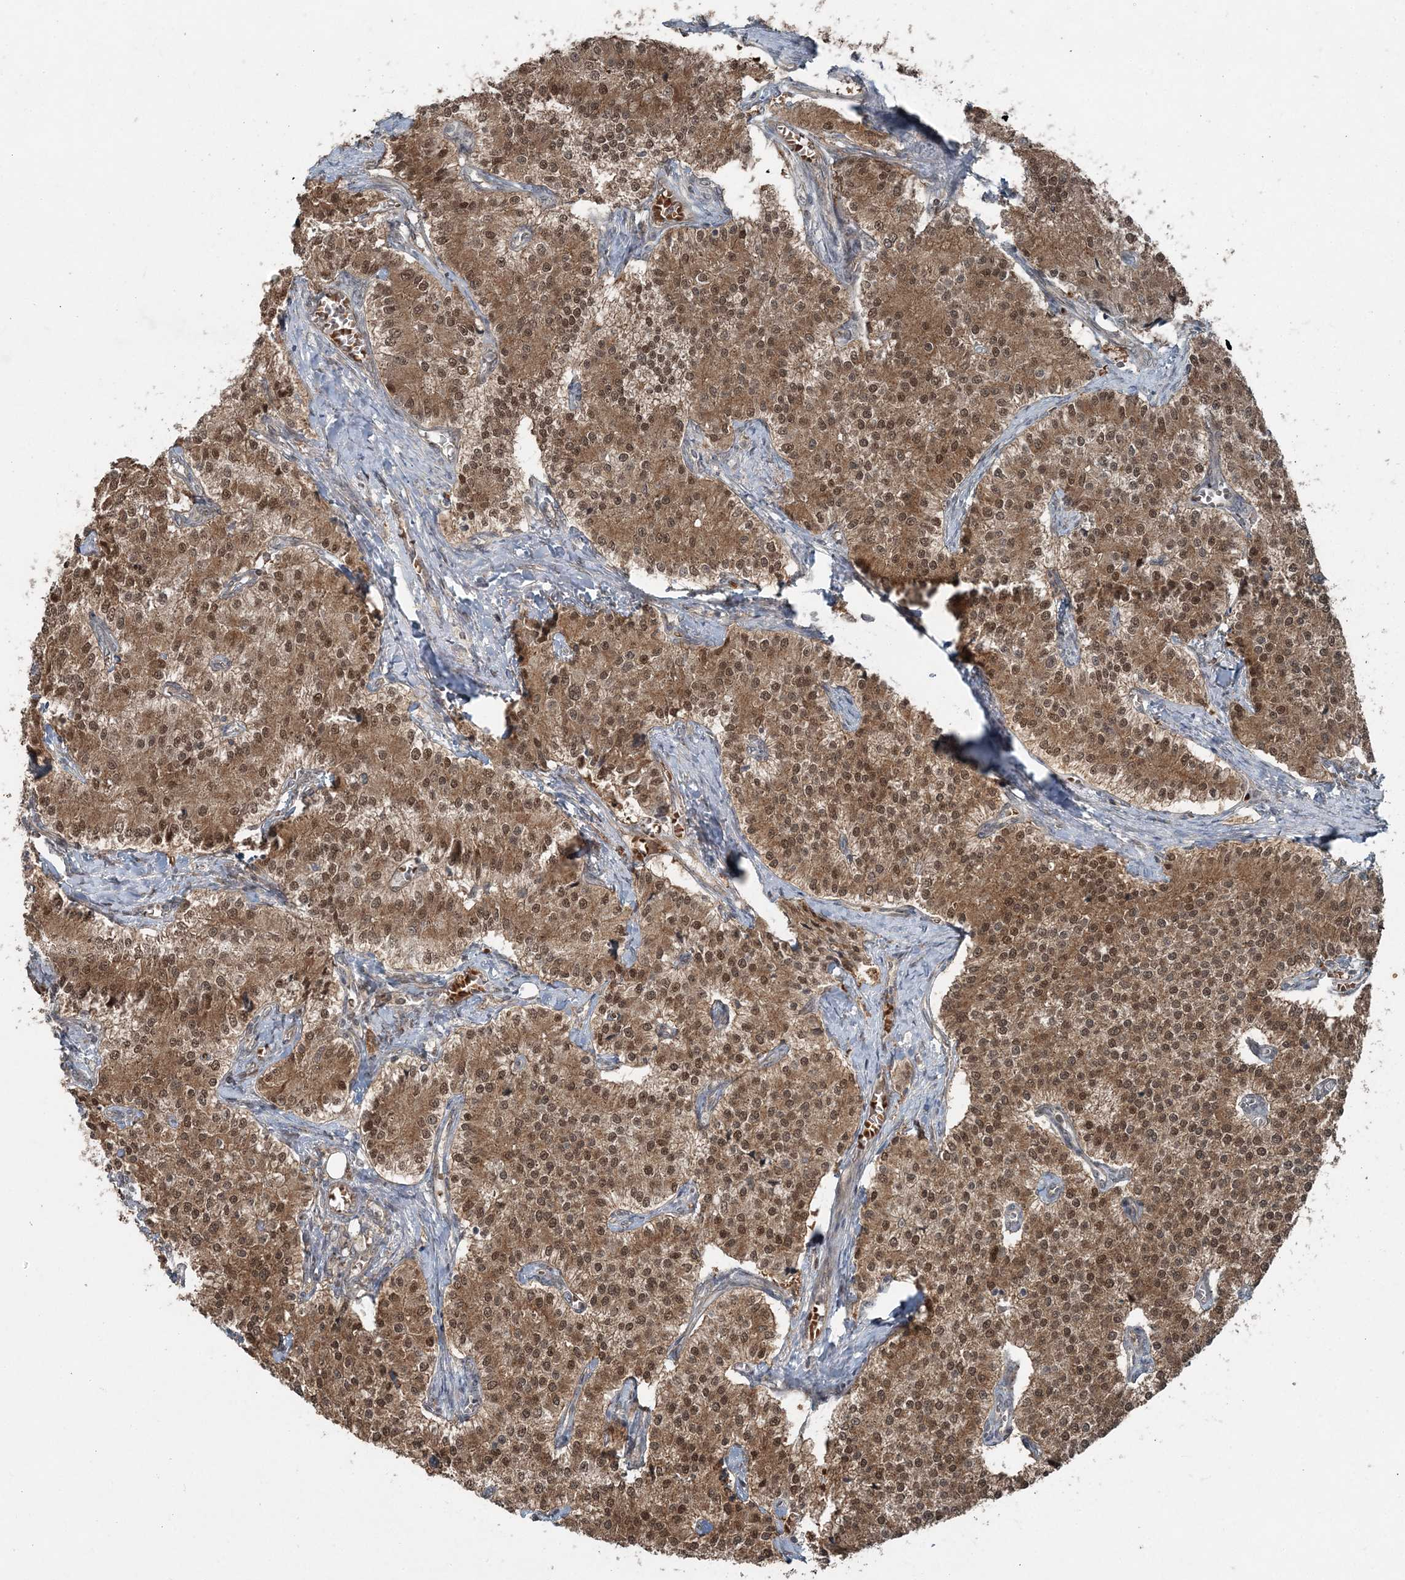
{"staining": {"intensity": "moderate", "quantity": ">75%", "location": "cytoplasmic/membranous,nuclear"}, "tissue": "carcinoid", "cell_type": "Tumor cells", "image_type": "cancer", "snomed": [{"axis": "morphology", "description": "Carcinoid, malignant, NOS"}, {"axis": "topography", "description": "Colon"}], "caption": "DAB (3,3'-diaminobenzidine) immunohistochemical staining of carcinoid exhibits moderate cytoplasmic/membranous and nuclear protein positivity in approximately >75% of tumor cells.", "gene": "FBXL17", "patient": {"sex": "female", "age": 52}}